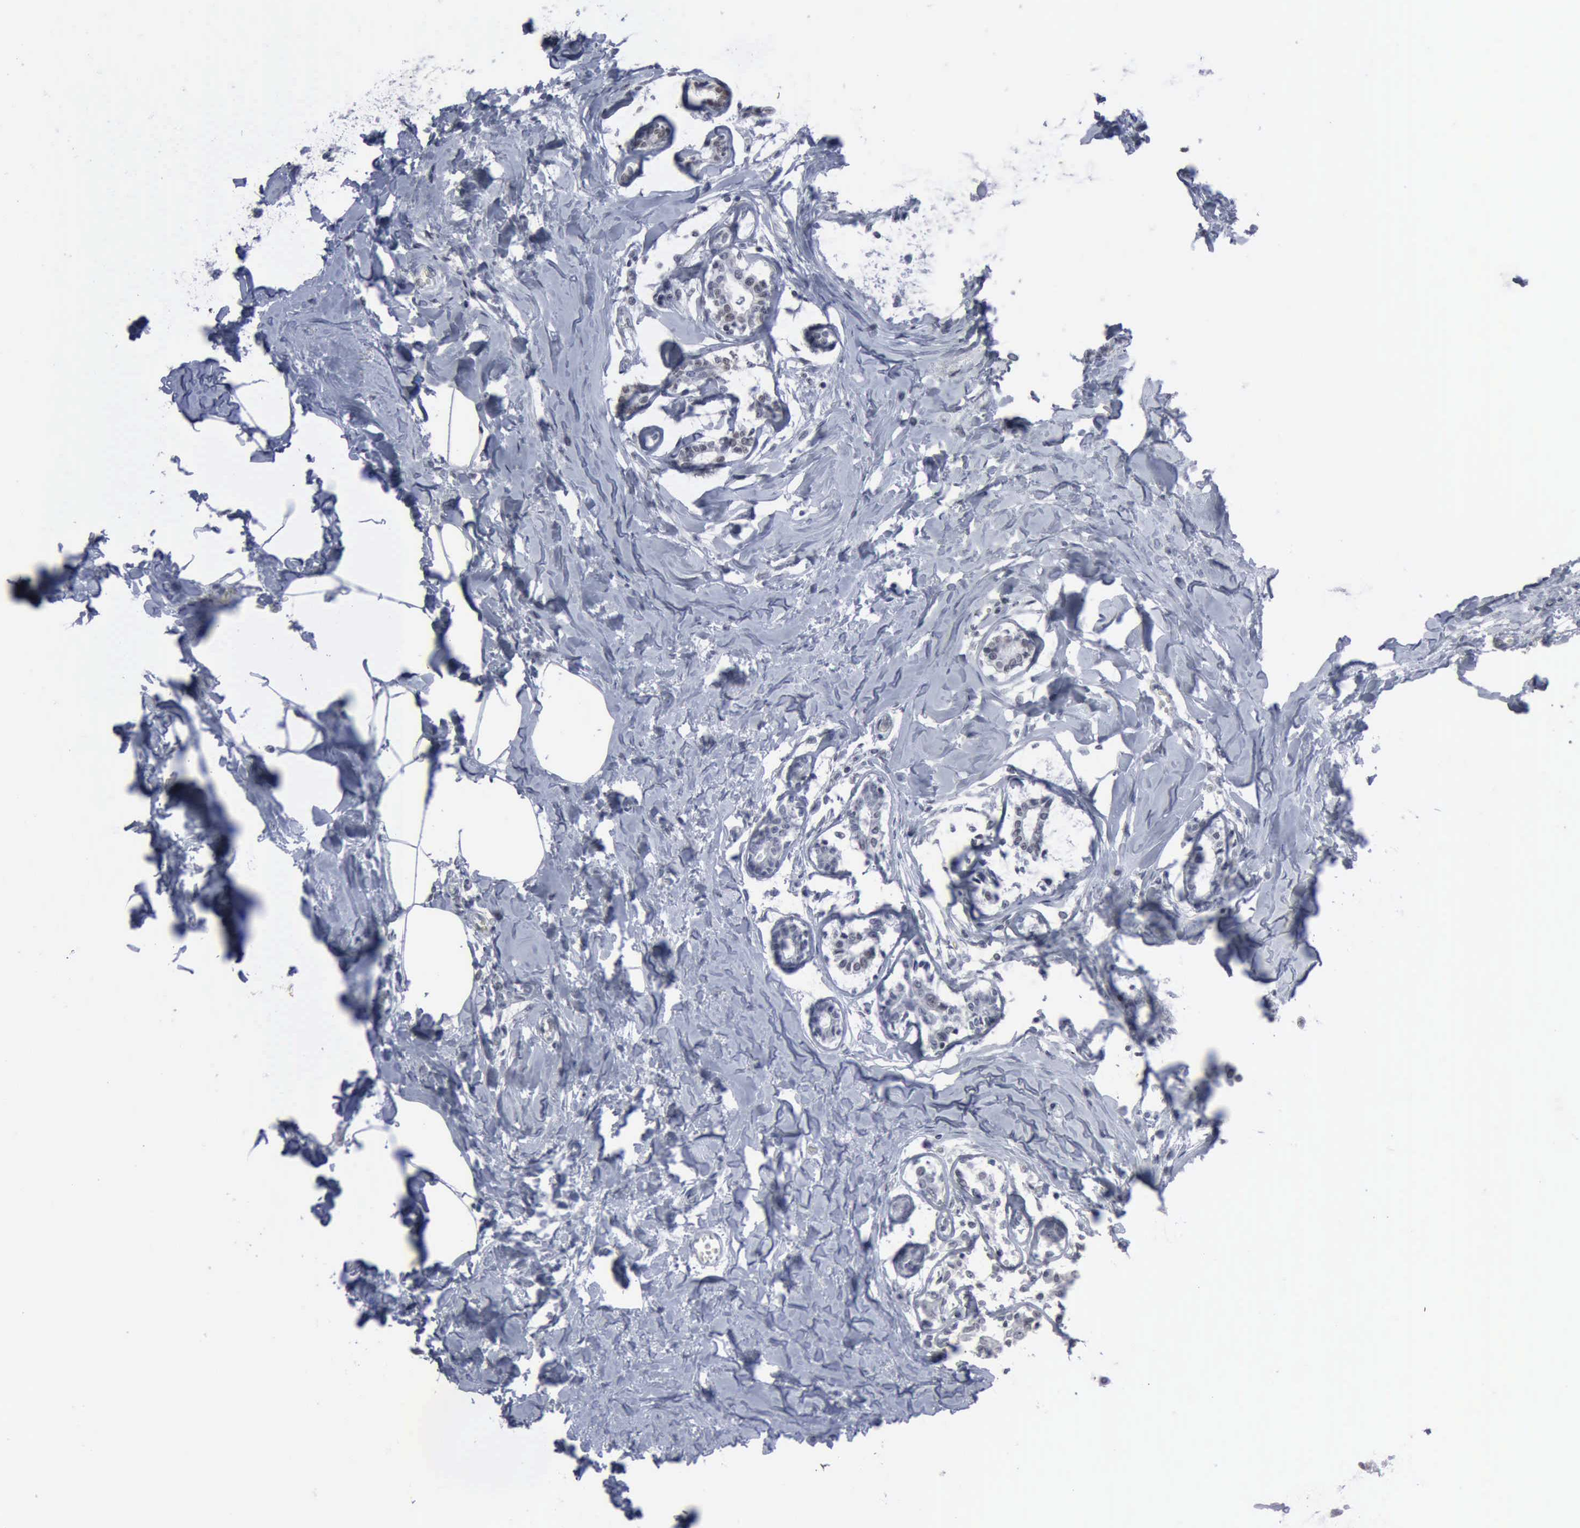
{"staining": {"intensity": "negative", "quantity": "none", "location": "none"}, "tissue": "breast cancer", "cell_type": "Tumor cells", "image_type": "cancer", "snomed": [{"axis": "morphology", "description": "Lobular carcinoma"}, {"axis": "topography", "description": "Breast"}], "caption": "Immunohistochemical staining of human lobular carcinoma (breast) exhibits no significant positivity in tumor cells. (DAB immunohistochemistry, high magnification).", "gene": "XPA", "patient": {"sex": "female", "age": 51}}